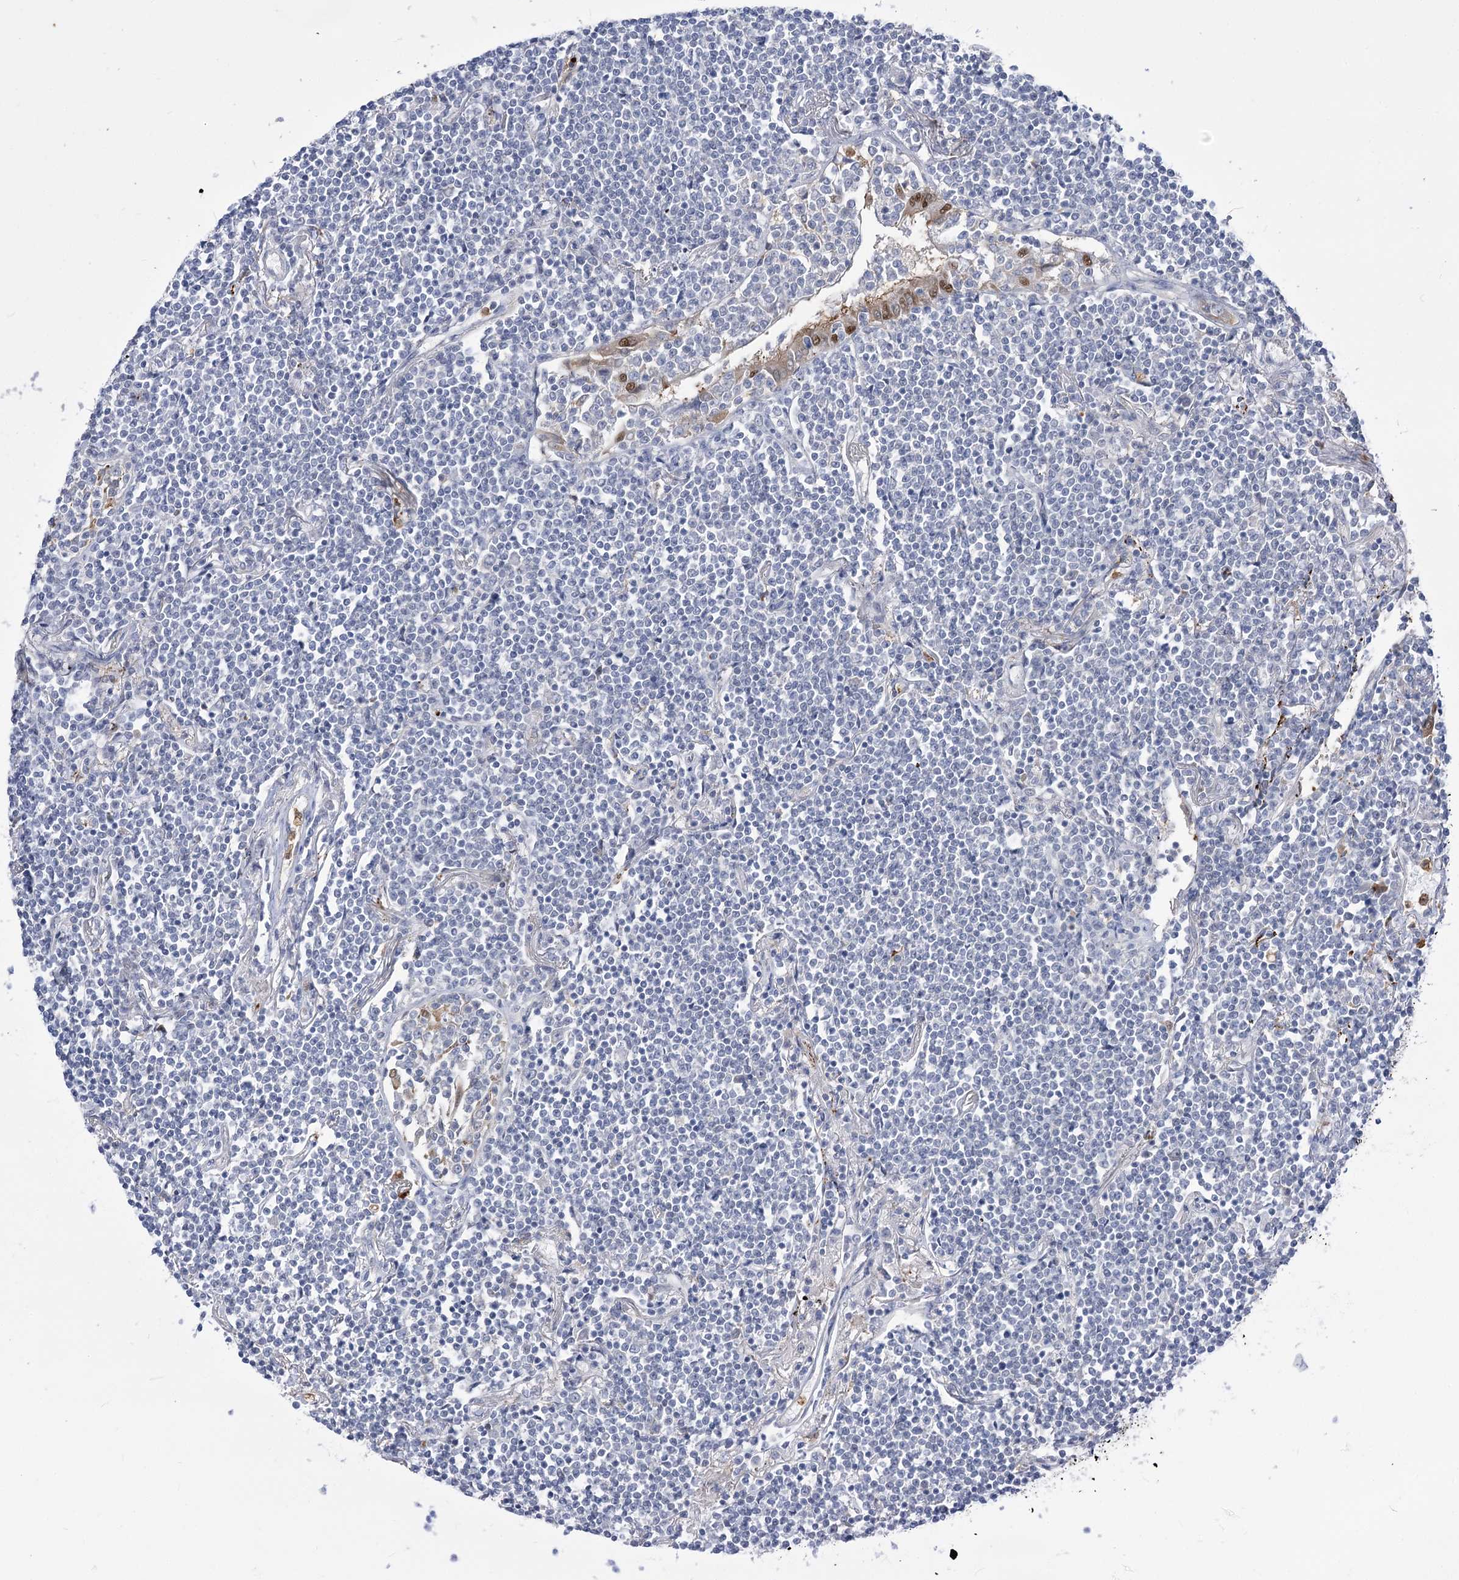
{"staining": {"intensity": "negative", "quantity": "none", "location": "none"}, "tissue": "lymphoma", "cell_type": "Tumor cells", "image_type": "cancer", "snomed": [{"axis": "morphology", "description": "Malignant lymphoma, non-Hodgkin's type, Low grade"}, {"axis": "topography", "description": "Lung"}], "caption": "High magnification brightfield microscopy of lymphoma stained with DAB (brown) and counterstained with hematoxylin (blue): tumor cells show no significant positivity.", "gene": "SIAE", "patient": {"sex": "female", "age": 71}}